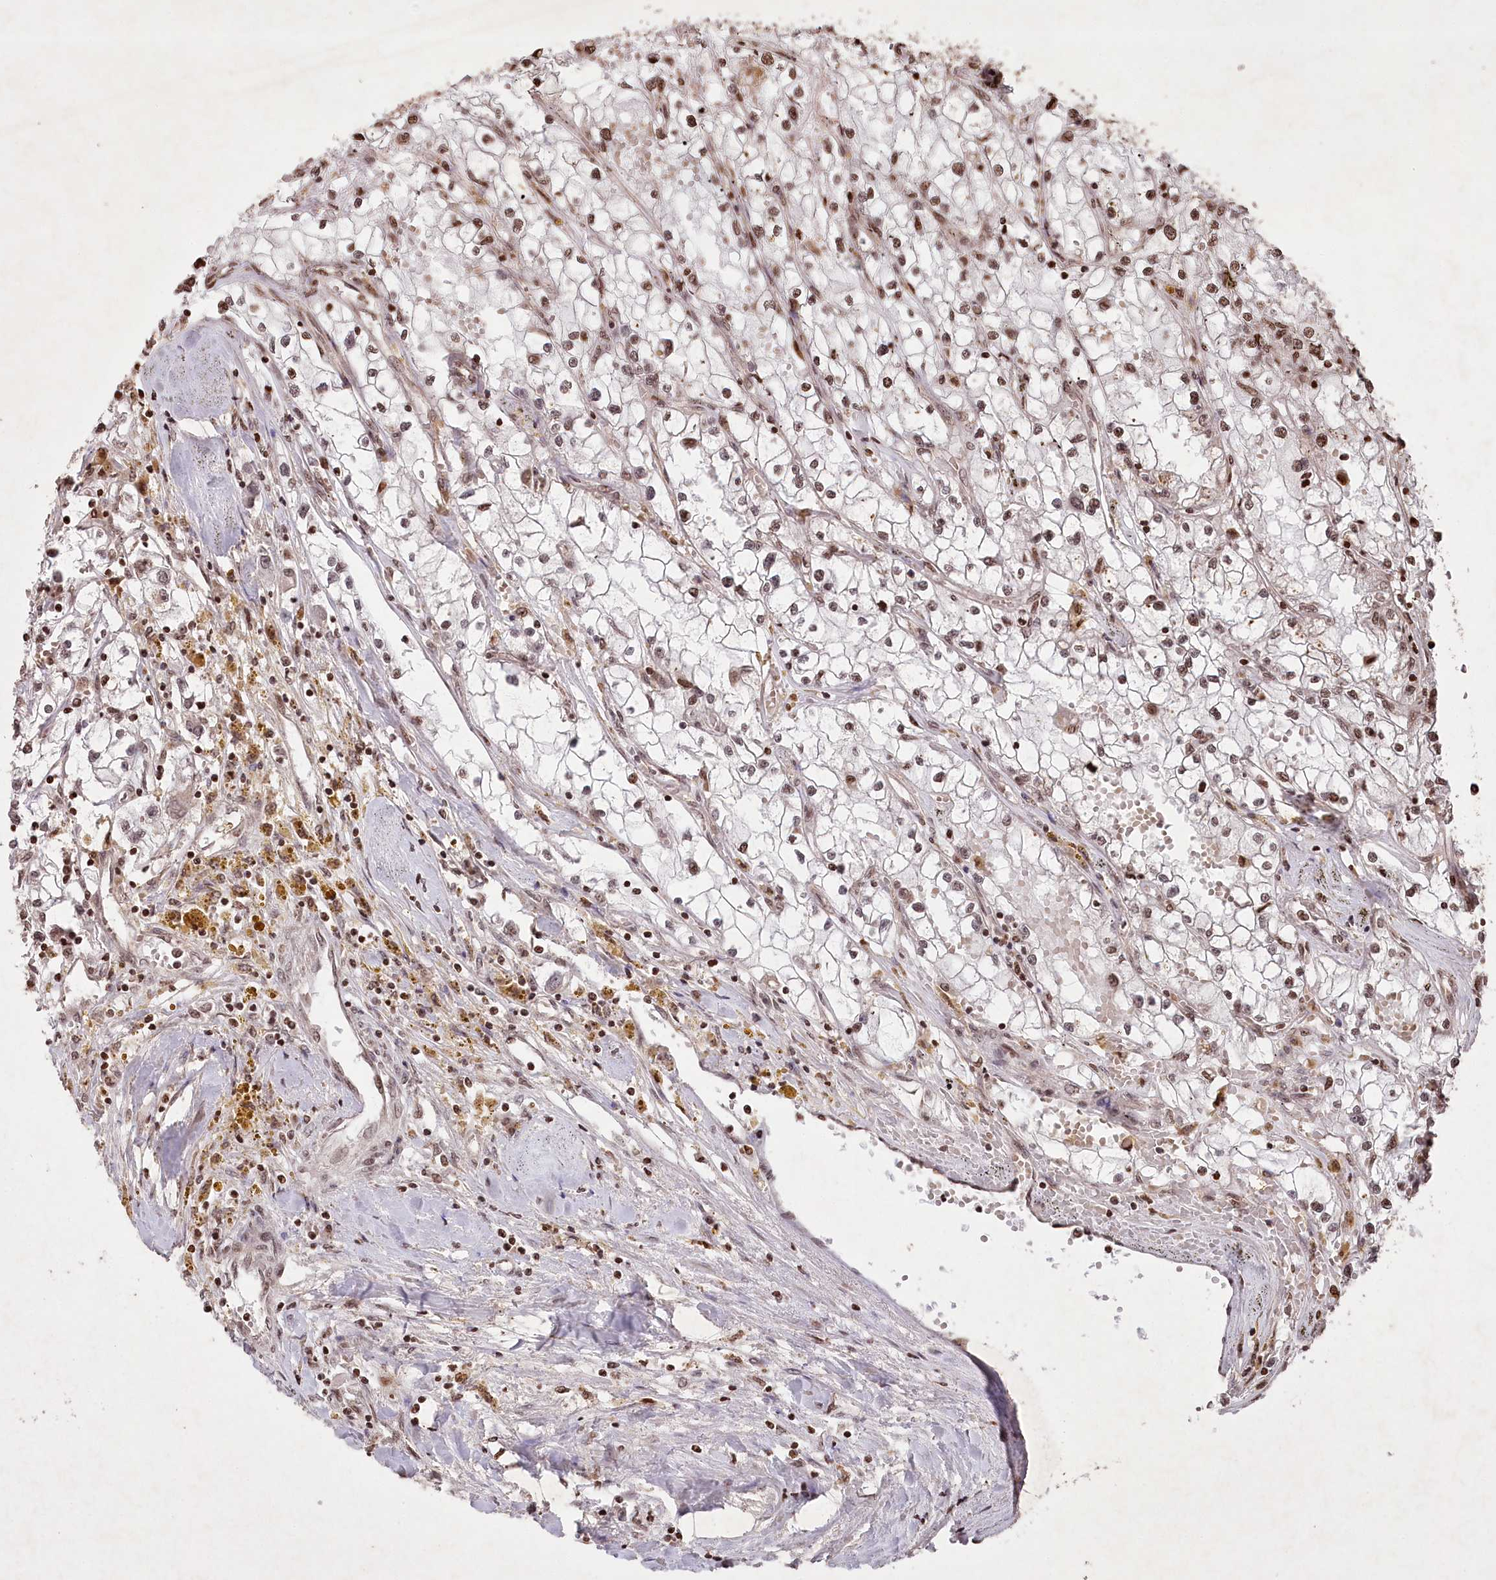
{"staining": {"intensity": "moderate", "quantity": ">75%", "location": "nuclear"}, "tissue": "renal cancer", "cell_type": "Tumor cells", "image_type": "cancer", "snomed": [{"axis": "morphology", "description": "Adenocarcinoma, NOS"}, {"axis": "topography", "description": "Kidney"}], "caption": "Immunohistochemical staining of renal cancer (adenocarcinoma) exhibits medium levels of moderate nuclear positivity in approximately >75% of tumor cells.", "gene": "CCSER2", "patient": {"sex": "male", "age": 56}}